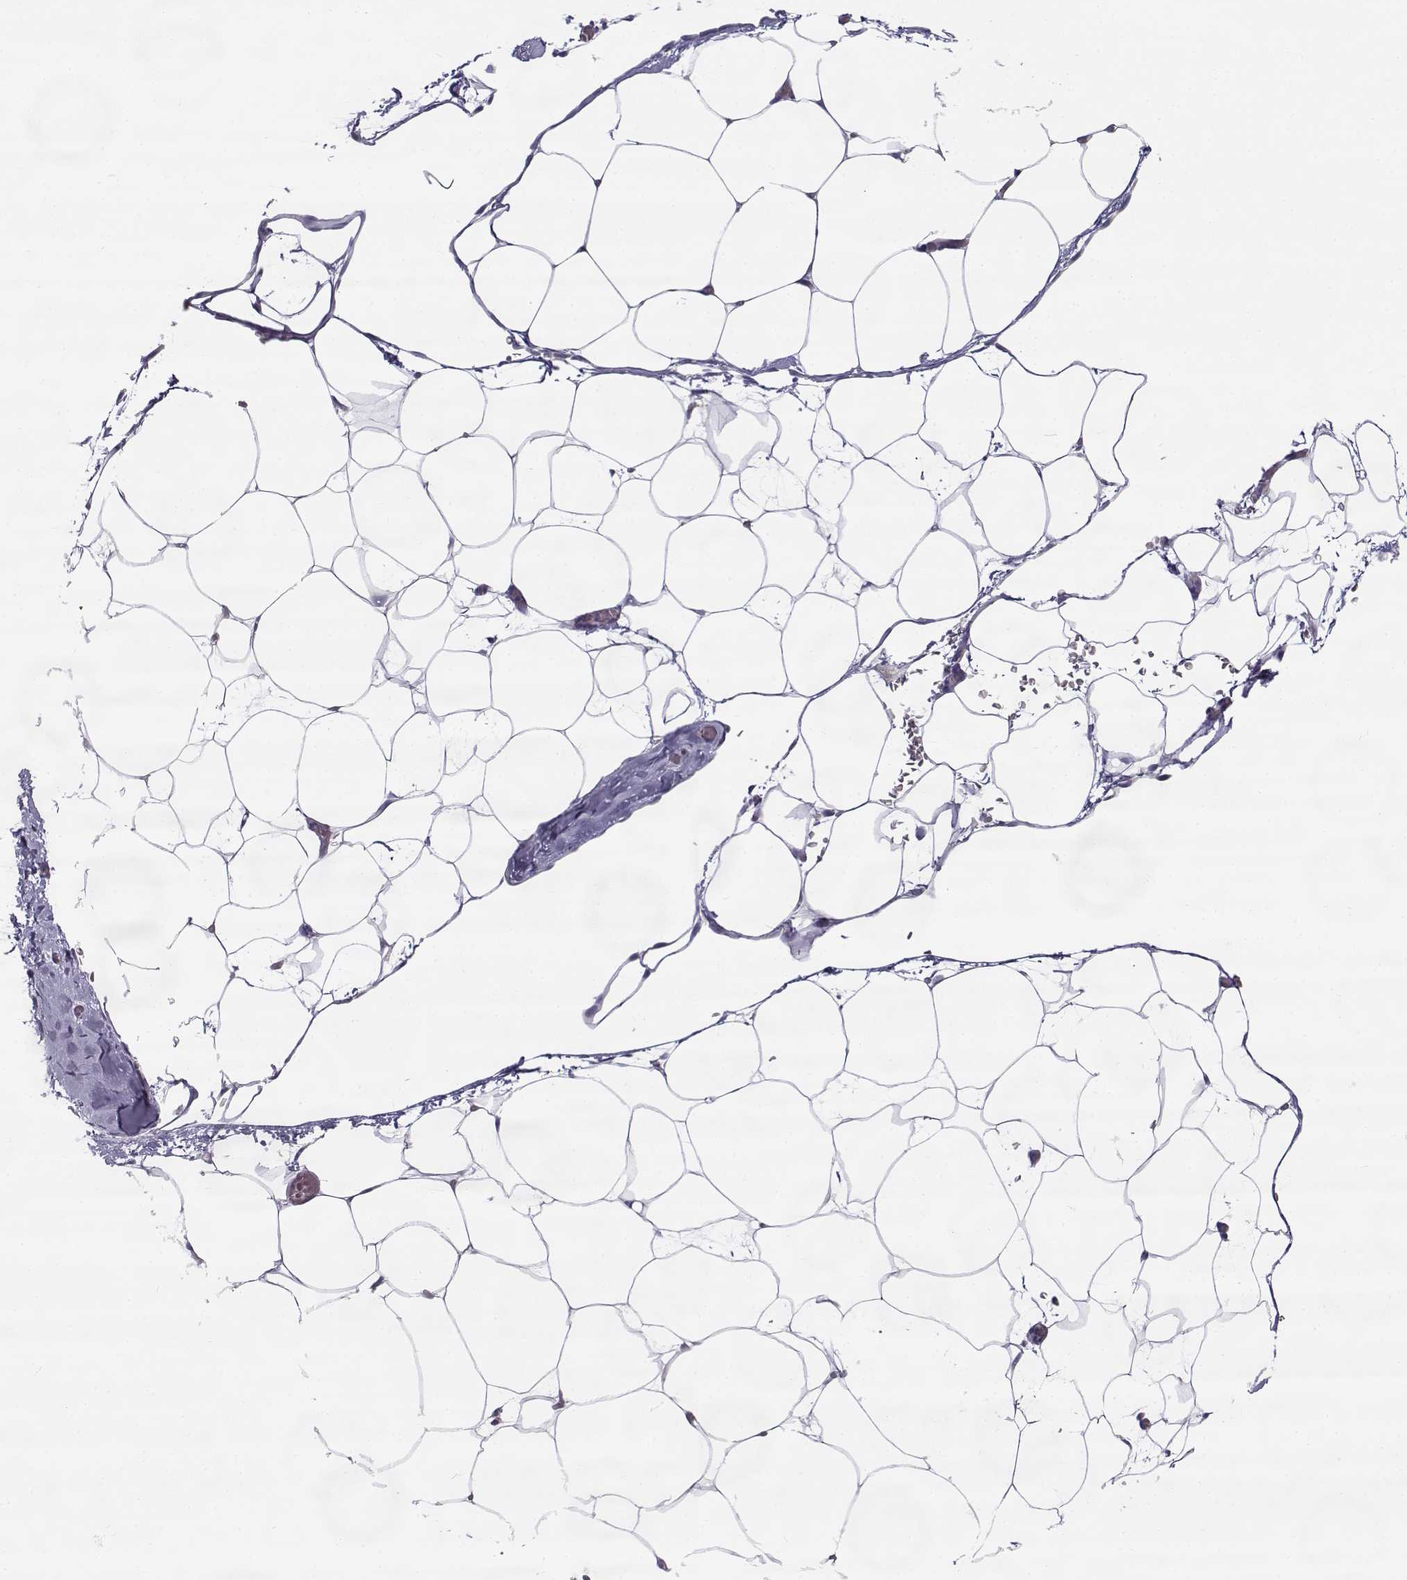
{"staining": {"intensity": "negative", "quantity": "none", "location": "none"}, "tissue": "adipose tissue", "cell_type": "Adipocytes", "image_type": "normal", "snomed": [{"axis": "morphology", "description": "Normal tissue, NOS"}, {"axis": "topography", "description": "Adipose tissue"}], "caption": "The micrograph exhibits no significant positivity in adipocytes of adipose tissue. Brightfield microscopy of immunohistochemistry stained with DAB (3,3'-diaminobenzidine) (brown) and hematoxylin (blue), captured at high magnification.", "gene": "BEND6", "patient": {"sex": "male", "age": 57}}